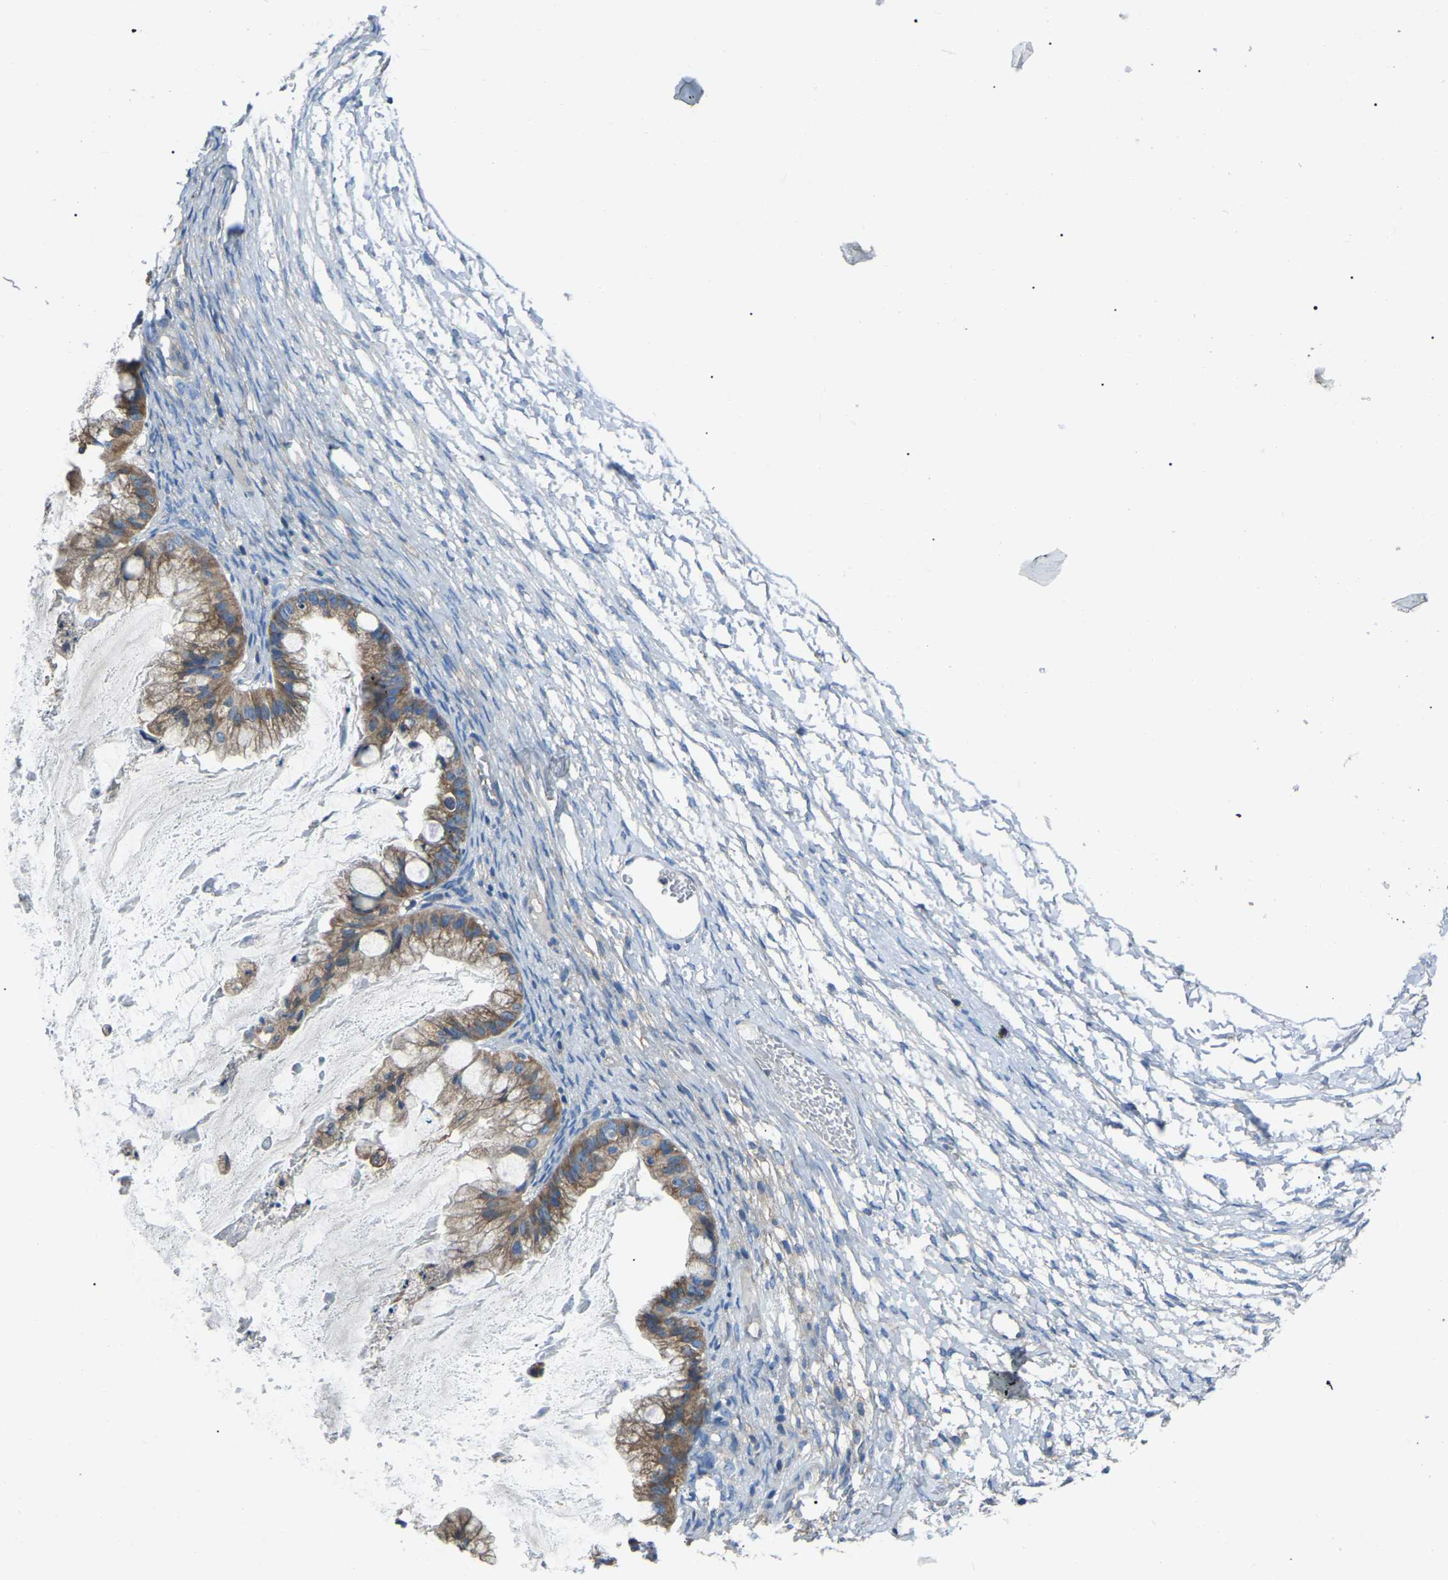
{"staining": {"intensity": "moderate", "quantity": ">75%", "location": "cytoplasmic/membranous"}, "tissue": "ovarian cancer", "cell_type": "Tumor cells", "image_type": "cancer", "snomed": [{"axis": "morphology", "description": "Cystadenocarcinoma, mucinous, NOS"}, {"axis": "topography", "description": "Ovary"}], "caption": "Ovarian cancer (mucinous cystadenocarcinoma) was stained to show a protein in brown. There is medium levels of moderate cytoplasmic/membranous staining in approximately >75% of tumor cells.", "gene": "AIMP1", "patient": {"sex": "female", "age": 57}}